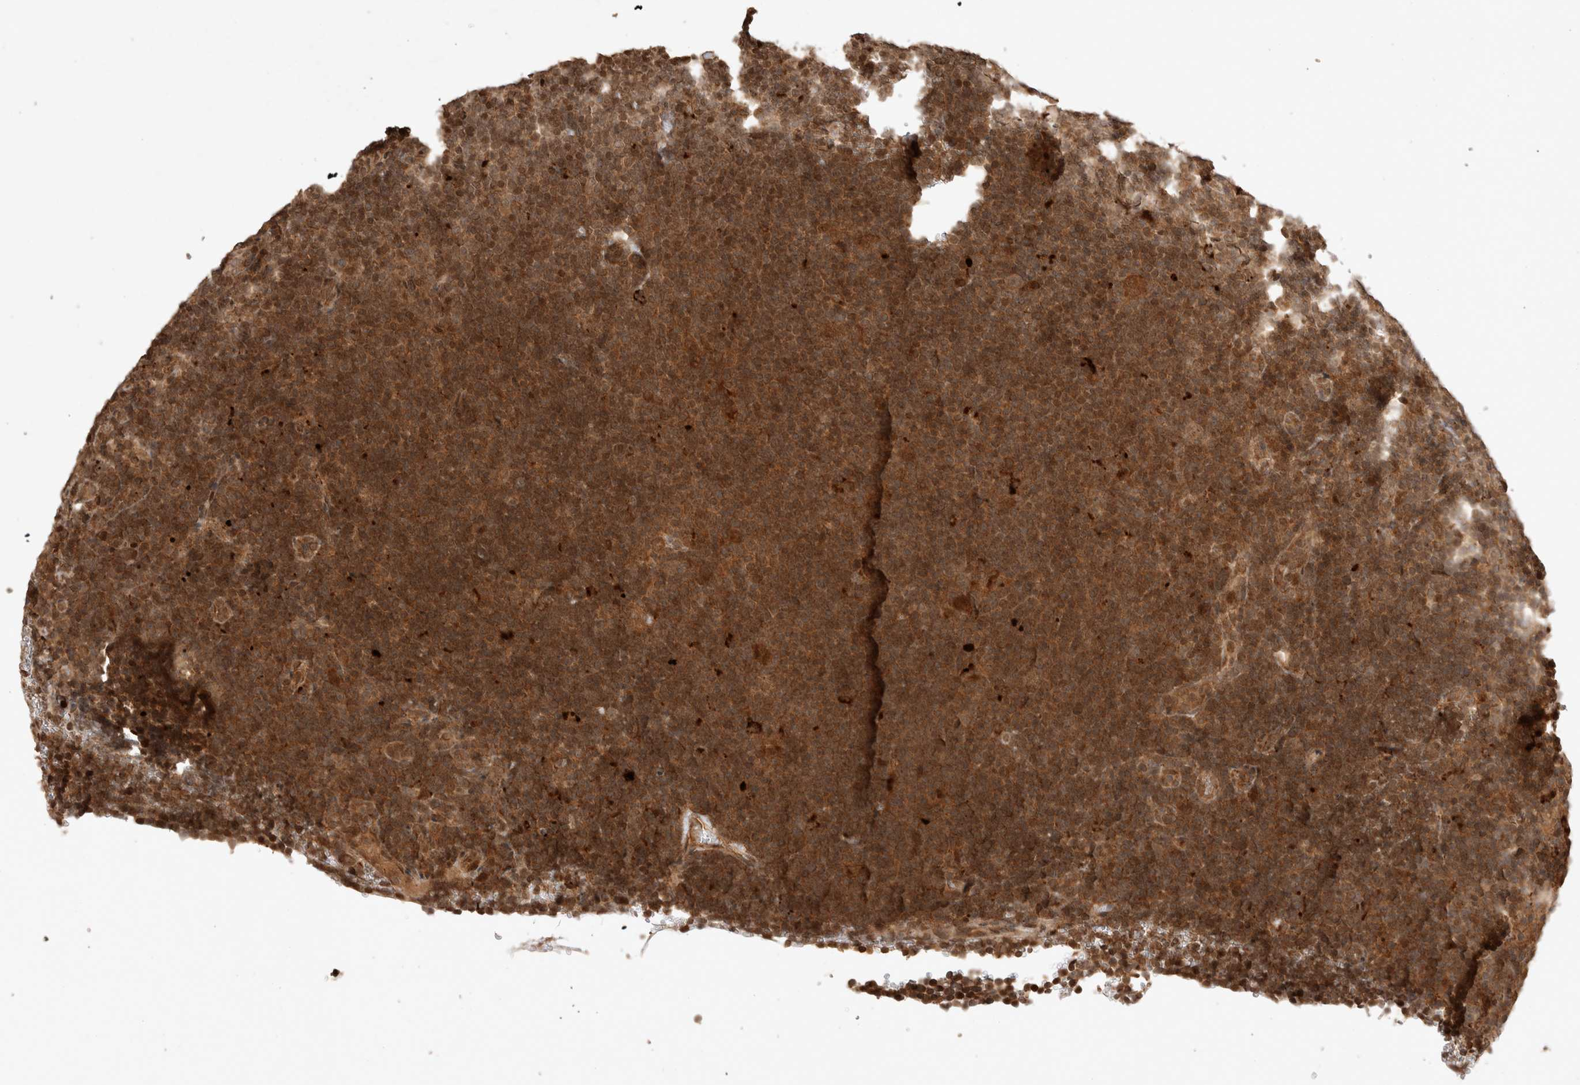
{"staining": {"intensity": "moderate", "quantity": ">75%", "location": "cytoplasmic/membranous,nuclear"}, "tissue": "lymphoma", "cell_type": "Tumor cells", "image_type": "cancer", "snomed": [{"axis": "morphology", "description": "Hodgkin's disease, NOS"}, {"axis": "topography", "description": "Lymph node"}], "caption": "A high-resolution image shows IHC staining of lymphoma, which demonstrates moderate cytoplasmic/membranous and nuclear staining in about >75% of tumor cells.", "gene": "FAM221A", "patient": {"sex": "female", "age": 57}}